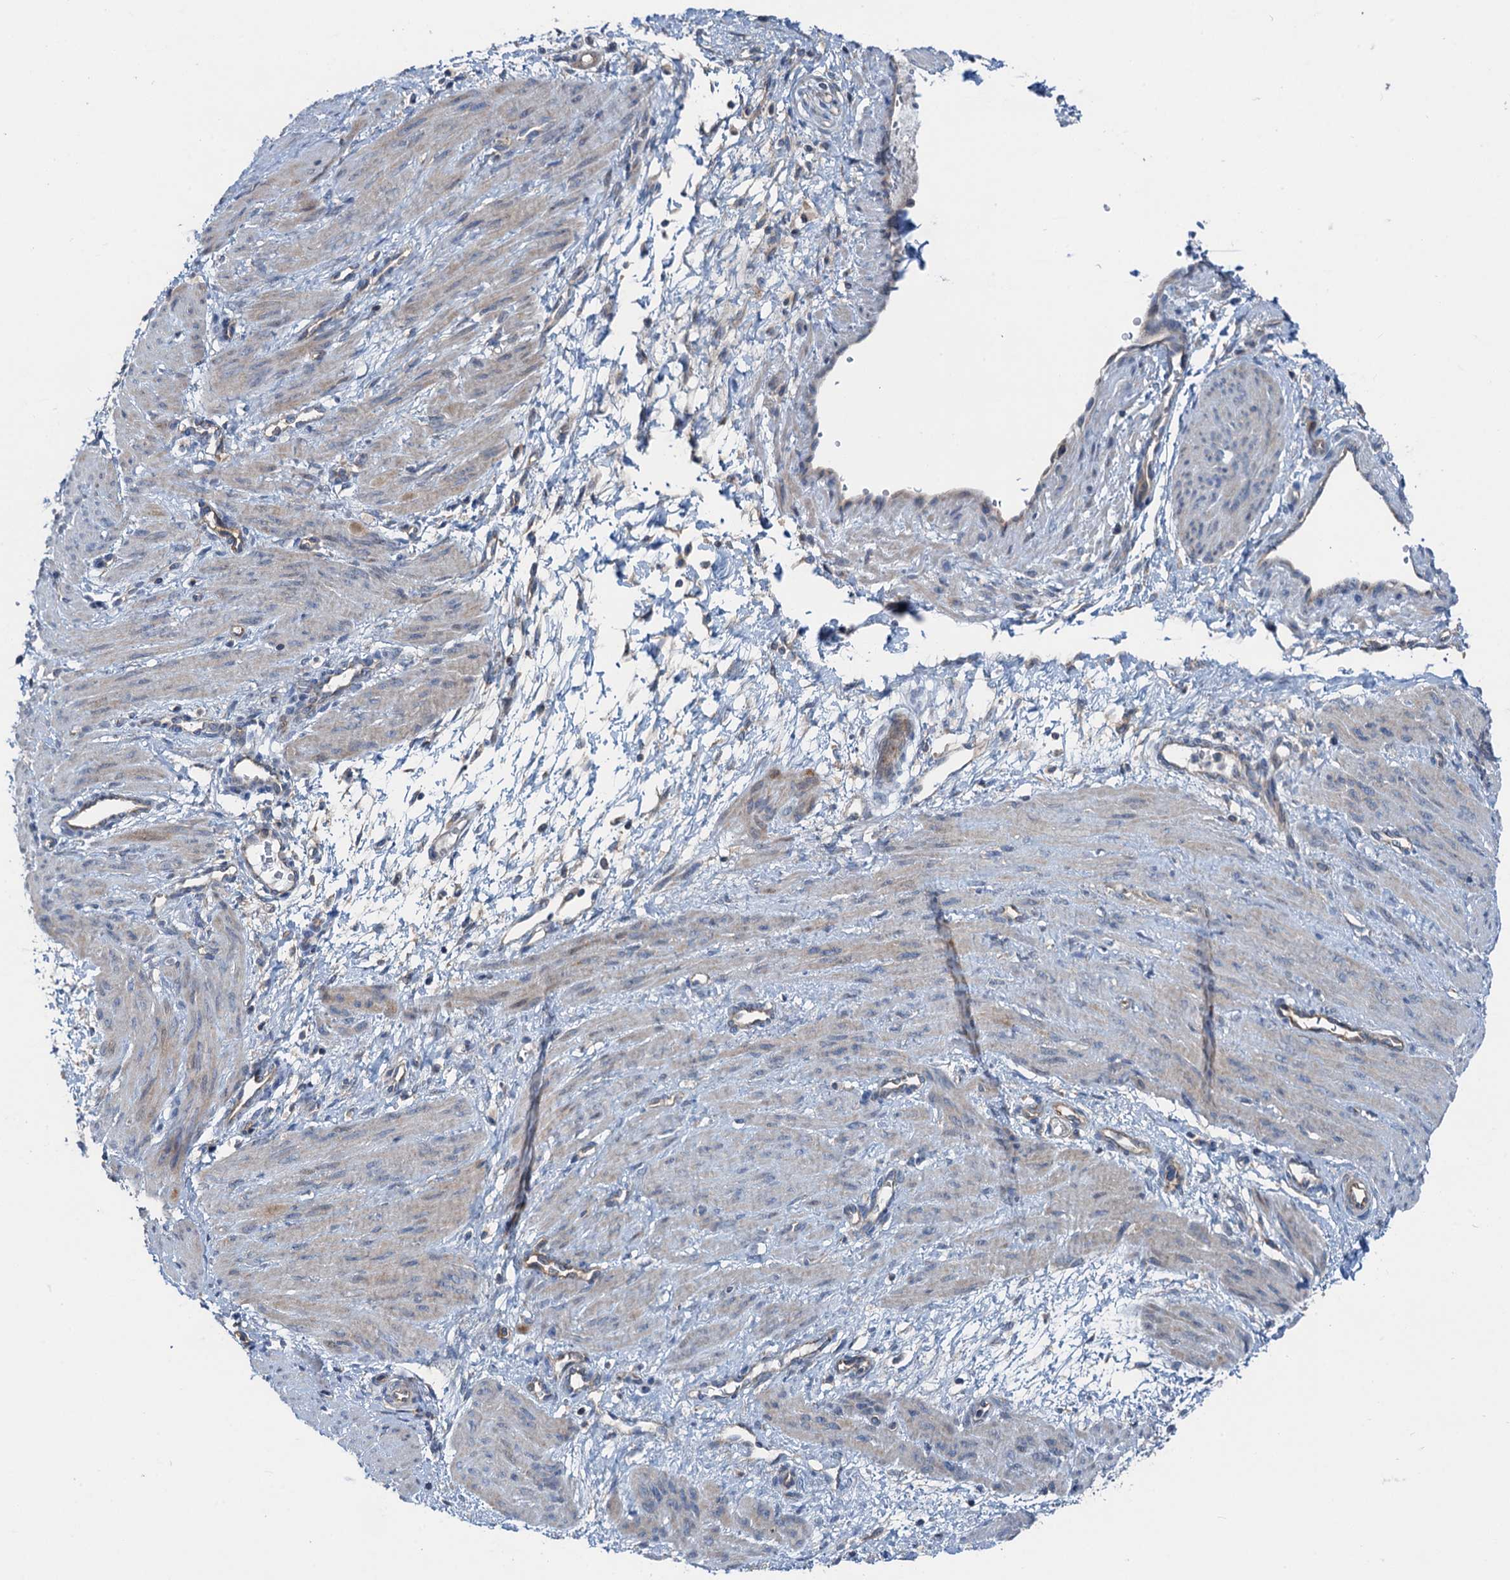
{"staining": {"intensity": "moderate", "quantity": "25%-75%", "location": "cytoplasmic/membranous"}, "tissue": "smooth muscle", "cell_type": "Smooth muscle cells", "image_type": "normal", "snomed": [{"axis": "morphology", "description": "Normal tissue, NOS"}, {"axis": "topography", "description": "Endometrium"}], "caption": "The image reveals immunohistochemical staining of unremarkable smooth muscle. There is moderate cytoplasmic/membranous expression is identified in about 25%-75% of smooth muscle cells.", "gene": "ANKRD26", "patient": {"sex": "female", "age": 33}}